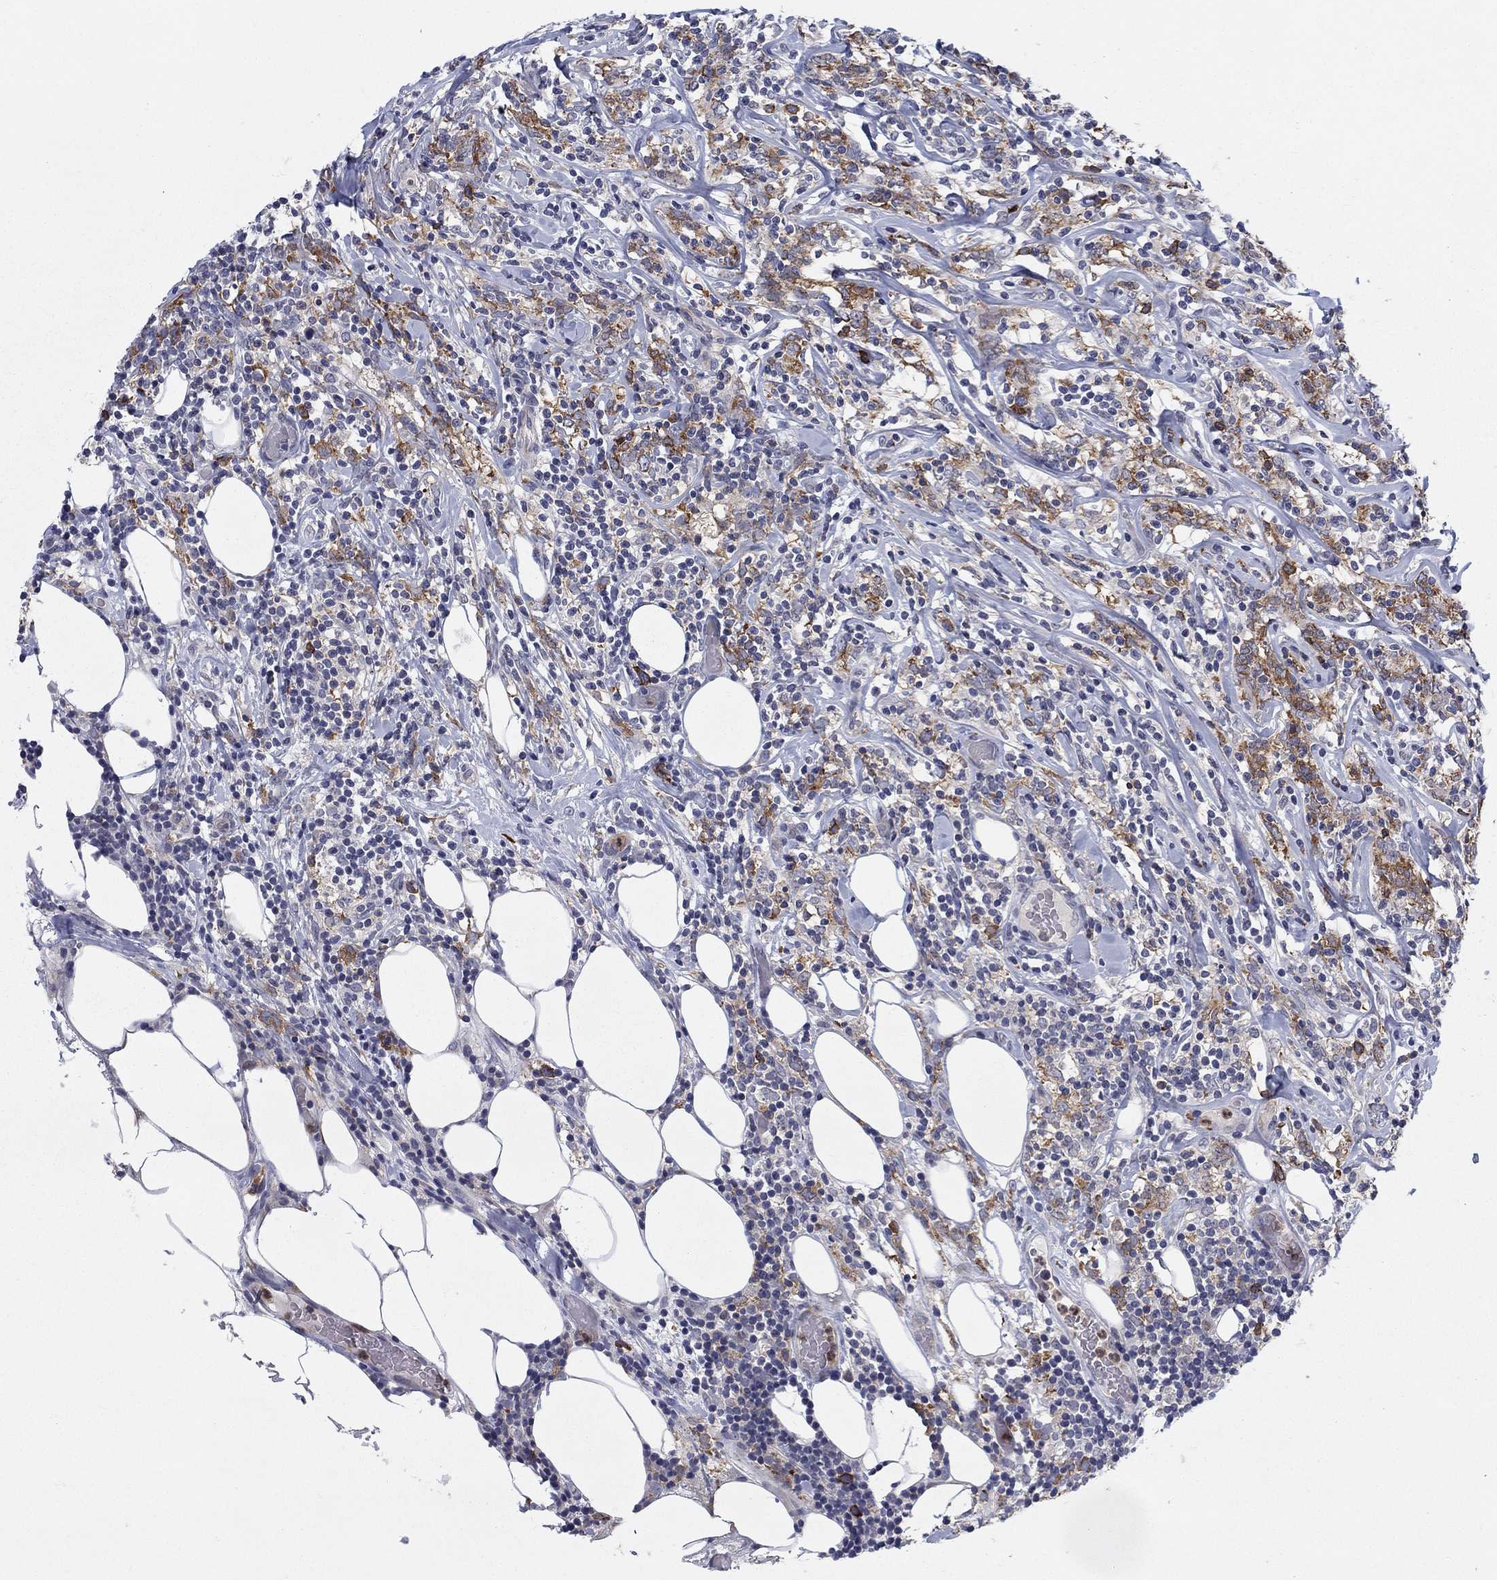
{"staining": {"intensity": "moderate", "quantity": "25%-75%", "location": "cytoplasmic/membranous"}, "tissue": "lymphoma", "cell_type": "Tumor cells", "image_type": "cancer", "snomed": [{"axis": "morphology", "description": "Malignant lymphoma, non-Hodgkin's type, High grade"}, {"axis": "topography", "description": "Lymph node"}], "caption": "Immunohistochemistry of lymphoma shows medium levels of moderate cytoplasmic/membranous positivity in approximately 25%-75% of tumor cells.", "gene": "KIF15", "patient": {"sex": "female", "age": 84}}